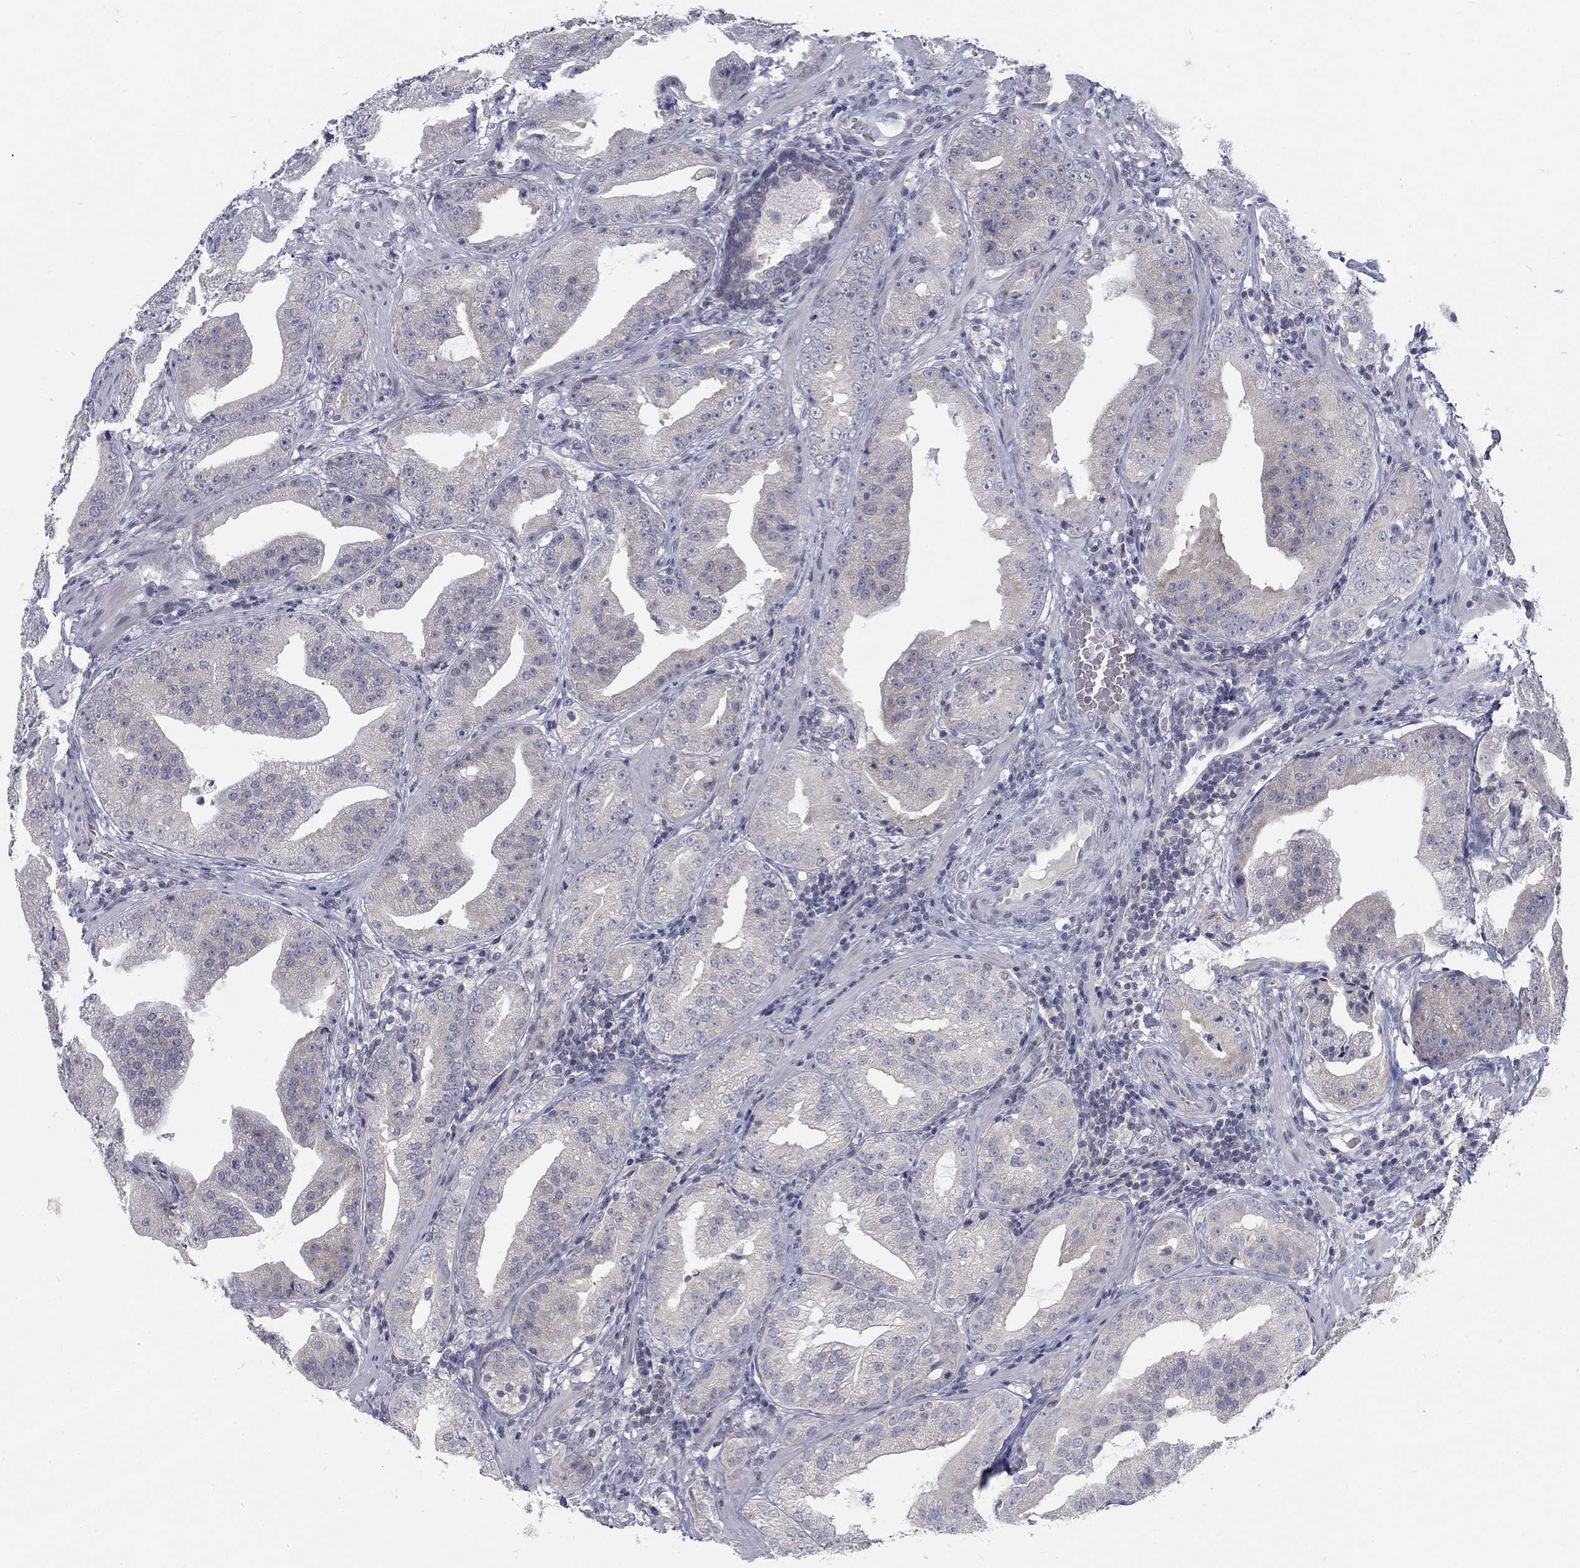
{"staining": {"intensity": "negative", "quantity": "none", "location": "none"}, "tissue": "prostate cancer", "cell_type": "Tumor cells", "image_type": "cancer", "snomed": [{"axis": "morphology", "description": "Adenocarcinoma, Low grade"}, {"axis": "topography", "description": "Prostate"}], "caption": "Prostate cancer (low-grade adenocarcinoma) stained for a protein using IHC exhibits no expression tumor cells.", "gene": "ATP1A3", "patient": {"sex": "male", "age": 62}}